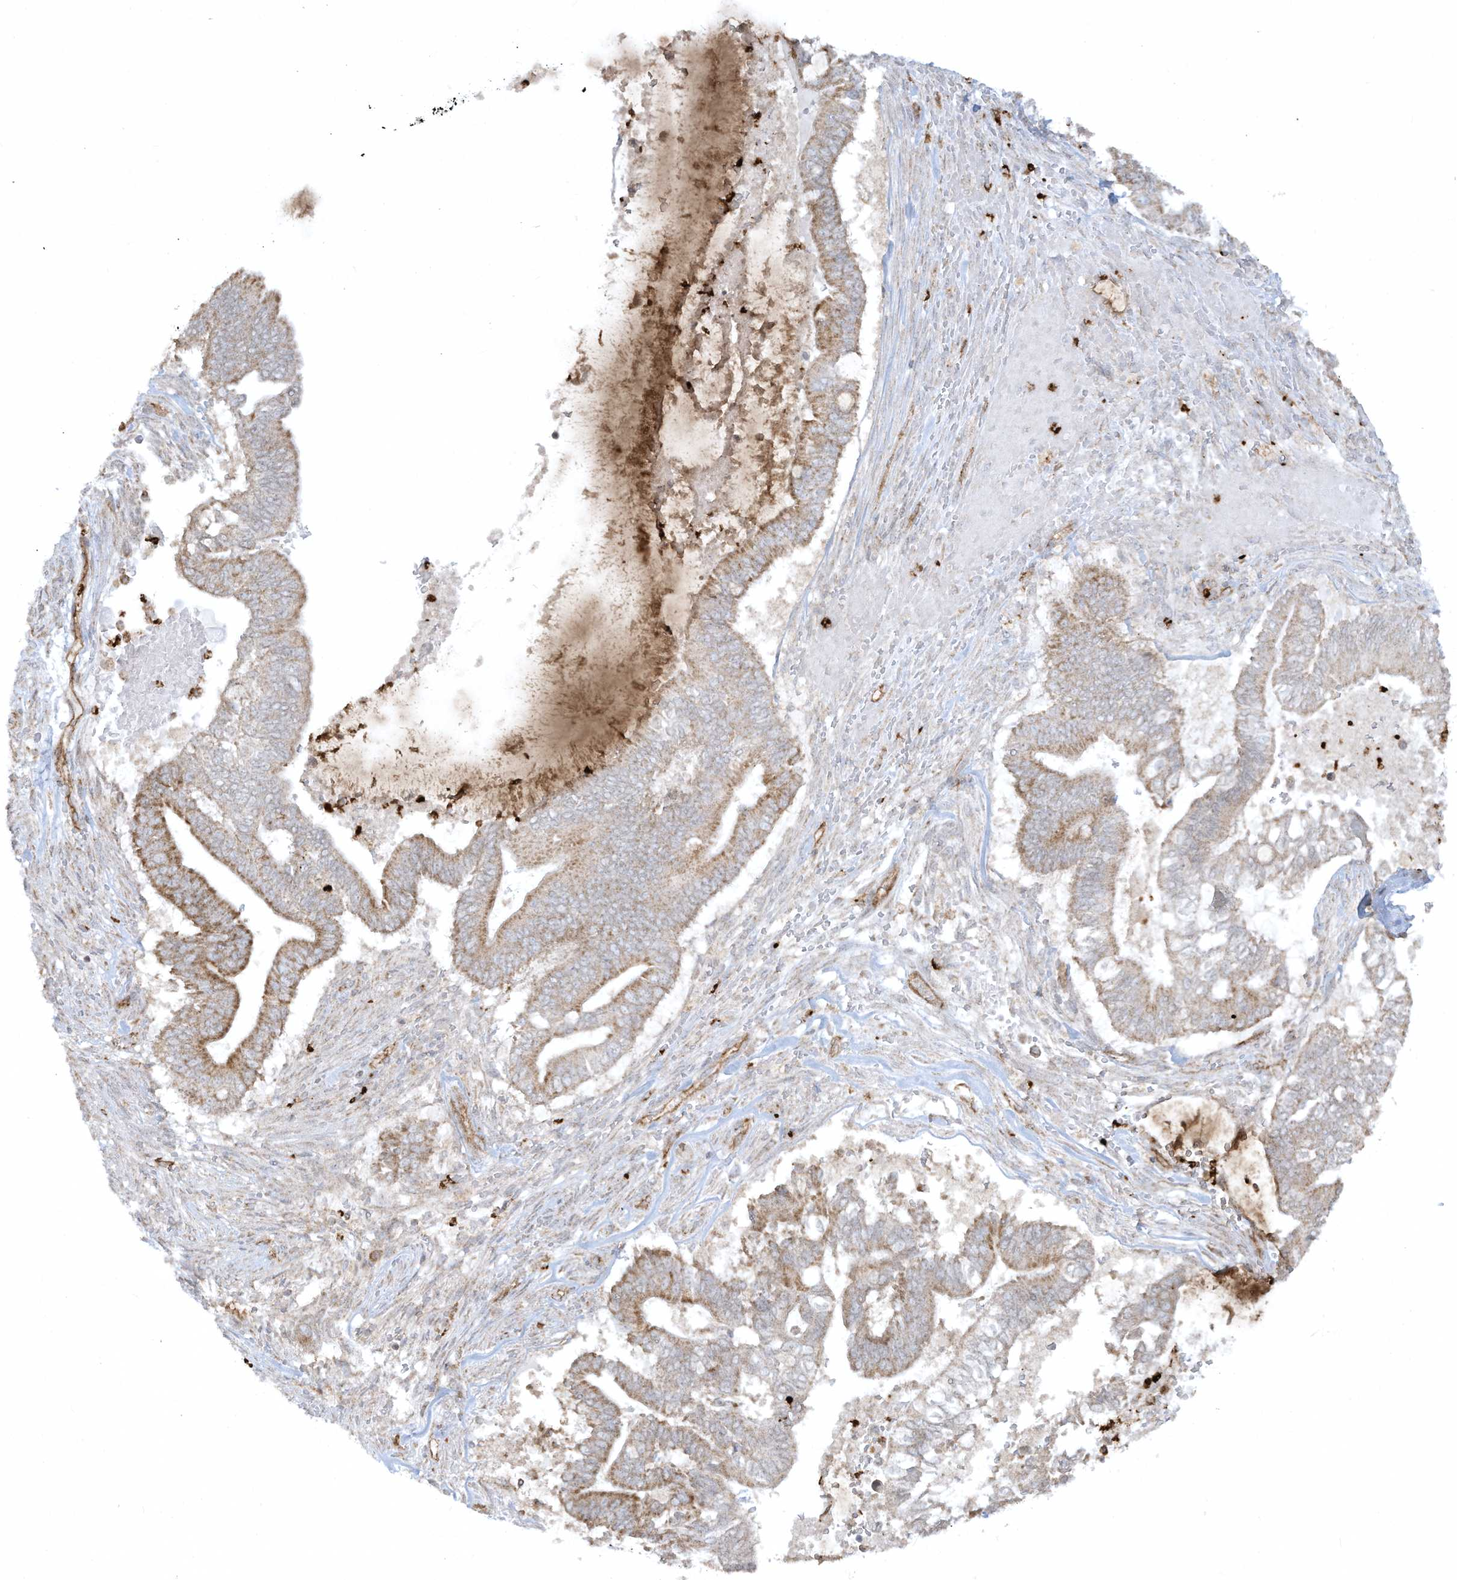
{"staining": {"intensity": "moderate", "quantity": "25%-75%", "location": "cytoplasmic/membranous"}, "tissue": "pancreatic cancer", "cell_type": "Tumor cells", "image_type": "cancer", "snomed": [{"axis": "morphology", "description": "Adenocarcinoma, NOS"}, {"axis": "topography", "description": "Pancreas"}], "caption": "Immunohistochemistry micrograph of pancreatic cancer stained for a protein (brown), which shows medium levels of moderate cytoplasmic/membranous staining in about 25%-75% of tumor cells.", "gene": "CHRNA4", "patient": {"sex": "male", "age": 68}}